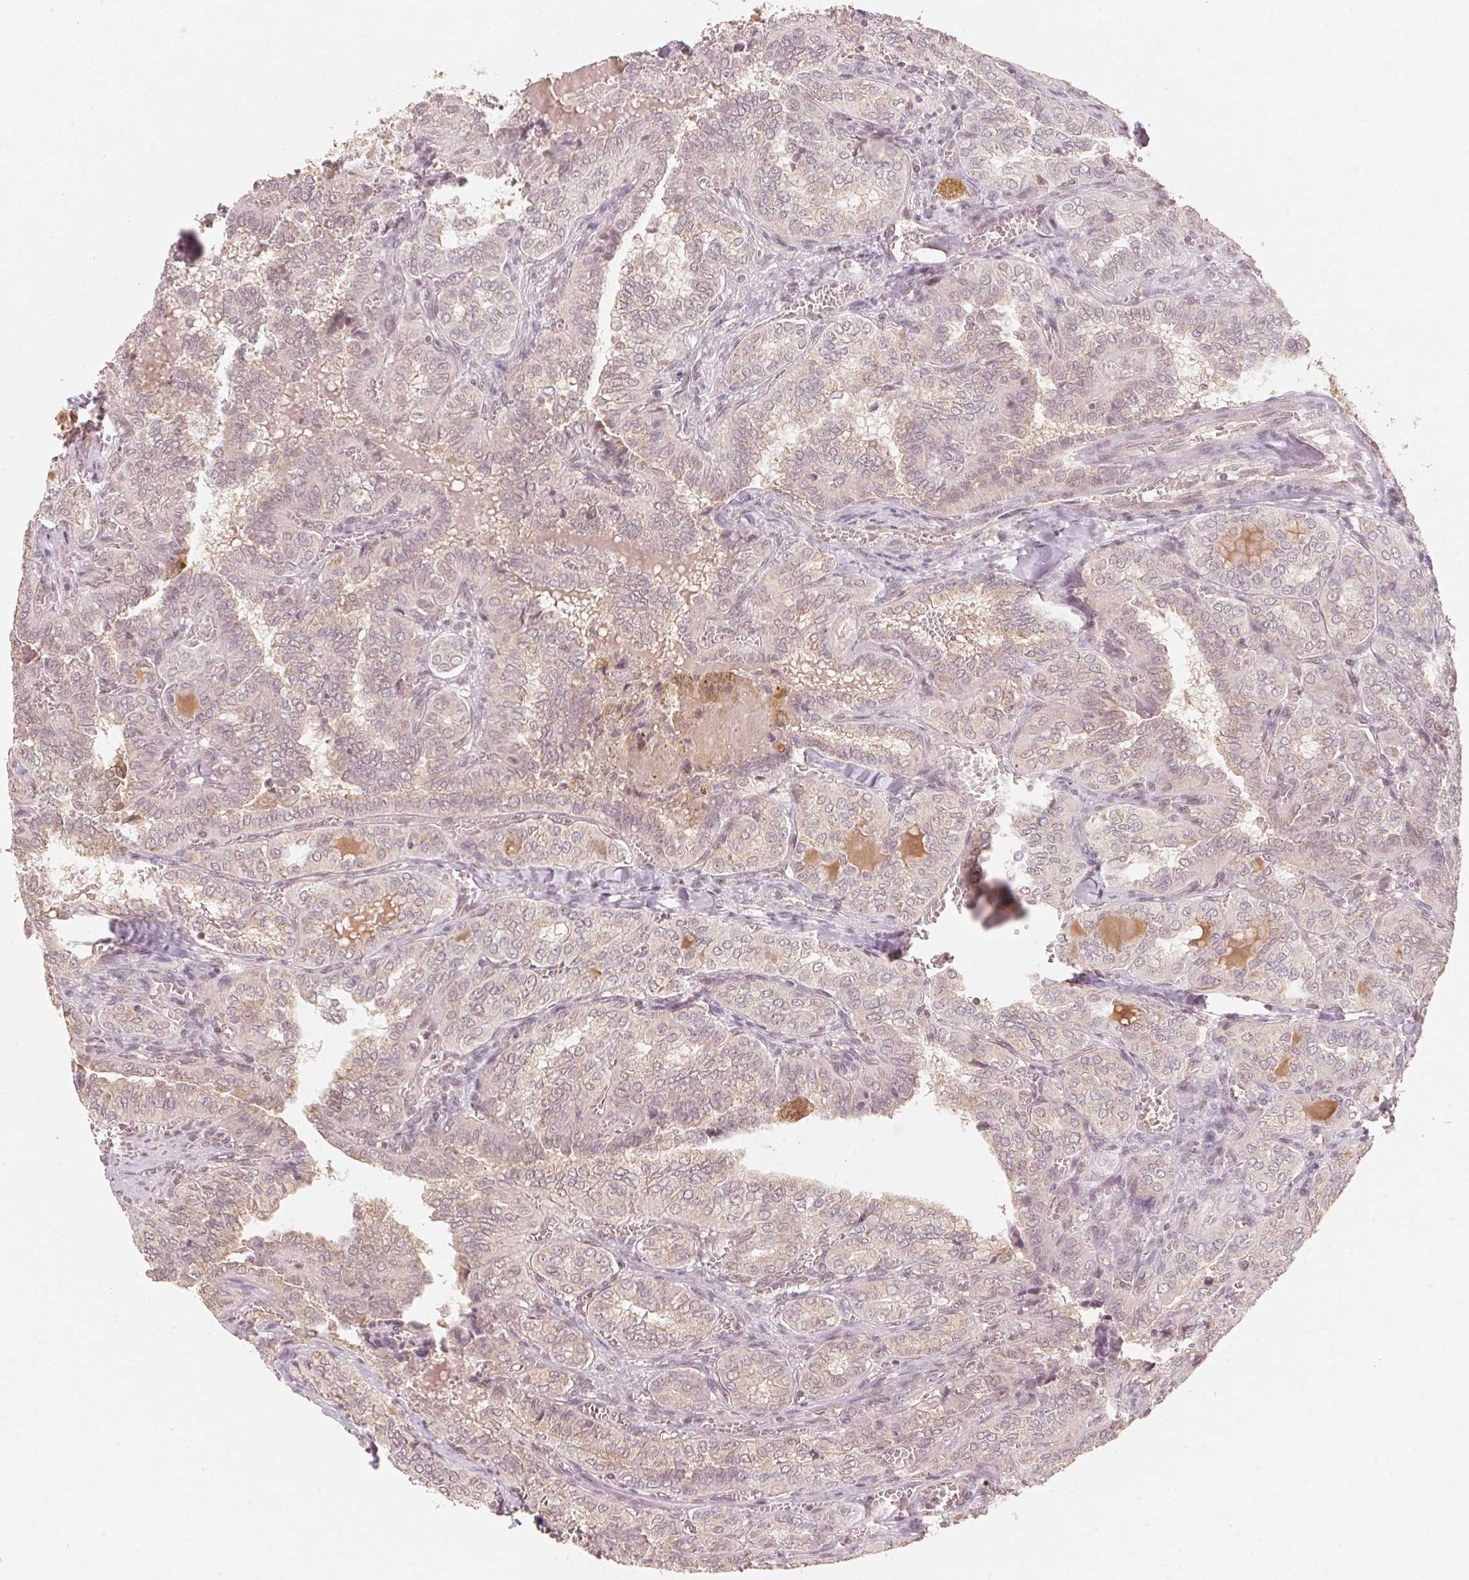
{"staining": {"intensity": "weak", "quantity": "<25%", "location": "cytoplasmic/membranous"}, "tissue": "thyroid cancer", "cell_type": "Tumor cells", "image_type": "cancer", "snomed": [{"axis": "morphology", "description": "Papillary adenocarcinoma, NOS"}, {"axis": "topography", "description": "Thyroid gland"}], "caption": "There is no significant expression in tumor cells of thyroid papillary adenocarcinoma.", "gene": "C2orf73", "patient": {"sex": "female", "age": 41}}